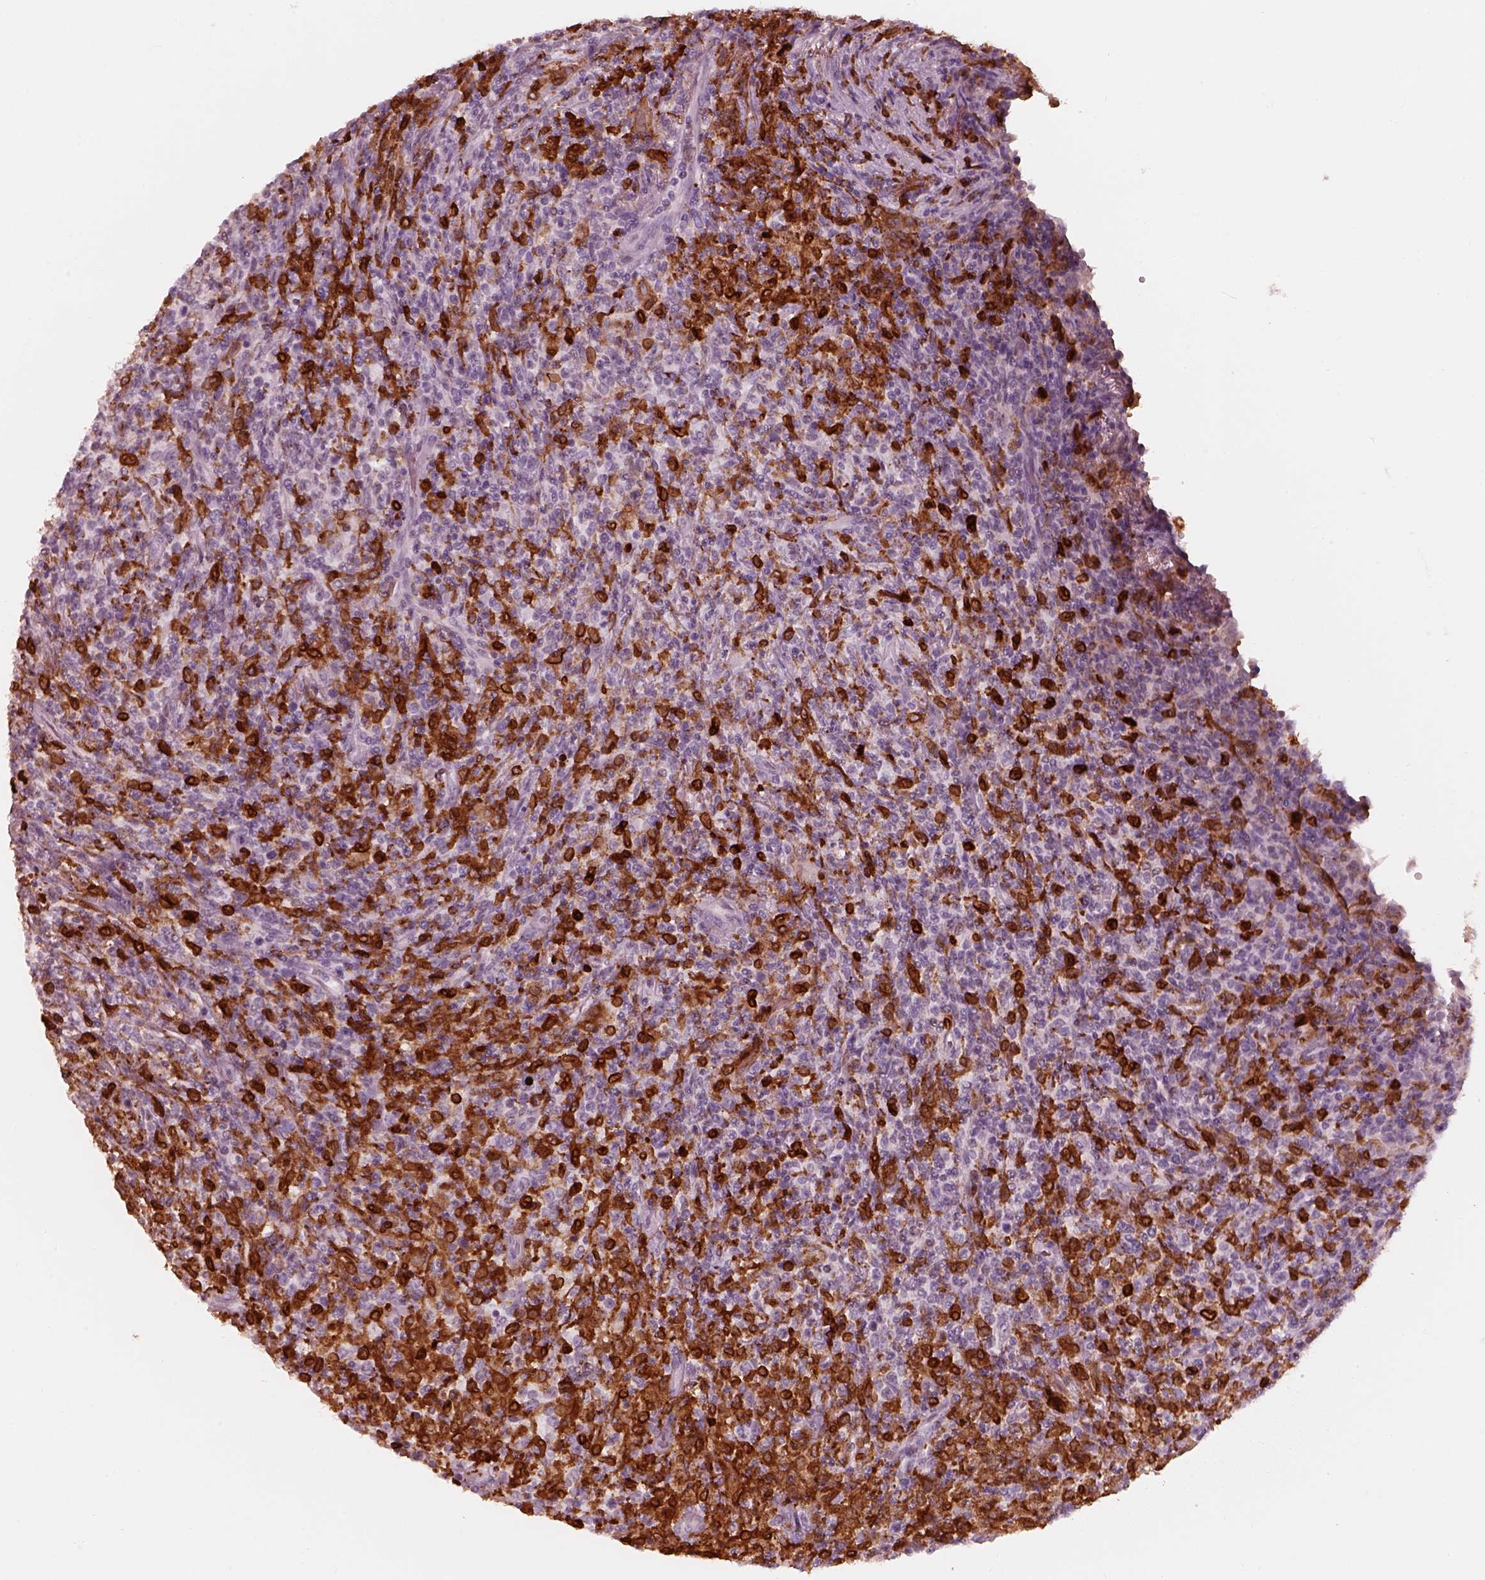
{"staining": {"intensity": "moderate", "quantity": "25%-75%", "location": "cytoplasmic/membranous,nuclear"}, "tissue": "lymphoma", "cell_type": "Tumor cells", "image_type": "cancer", "snomed": [{"axis": "morphology", "description": "Malignant lymphoma, non-Hodgkin's type, High grade"}, {"axis": "topography", "description": "Lung"}], "caption": "The immunohistochemical stain shows moderate cytoplasmic/membranous and nuclear staining in tumor cells of high-grade malignant lymphoma, non-Hodgkin's type tissue.", "gene": "ALOX5", "patient": {"sex": "male", "age": 79}}